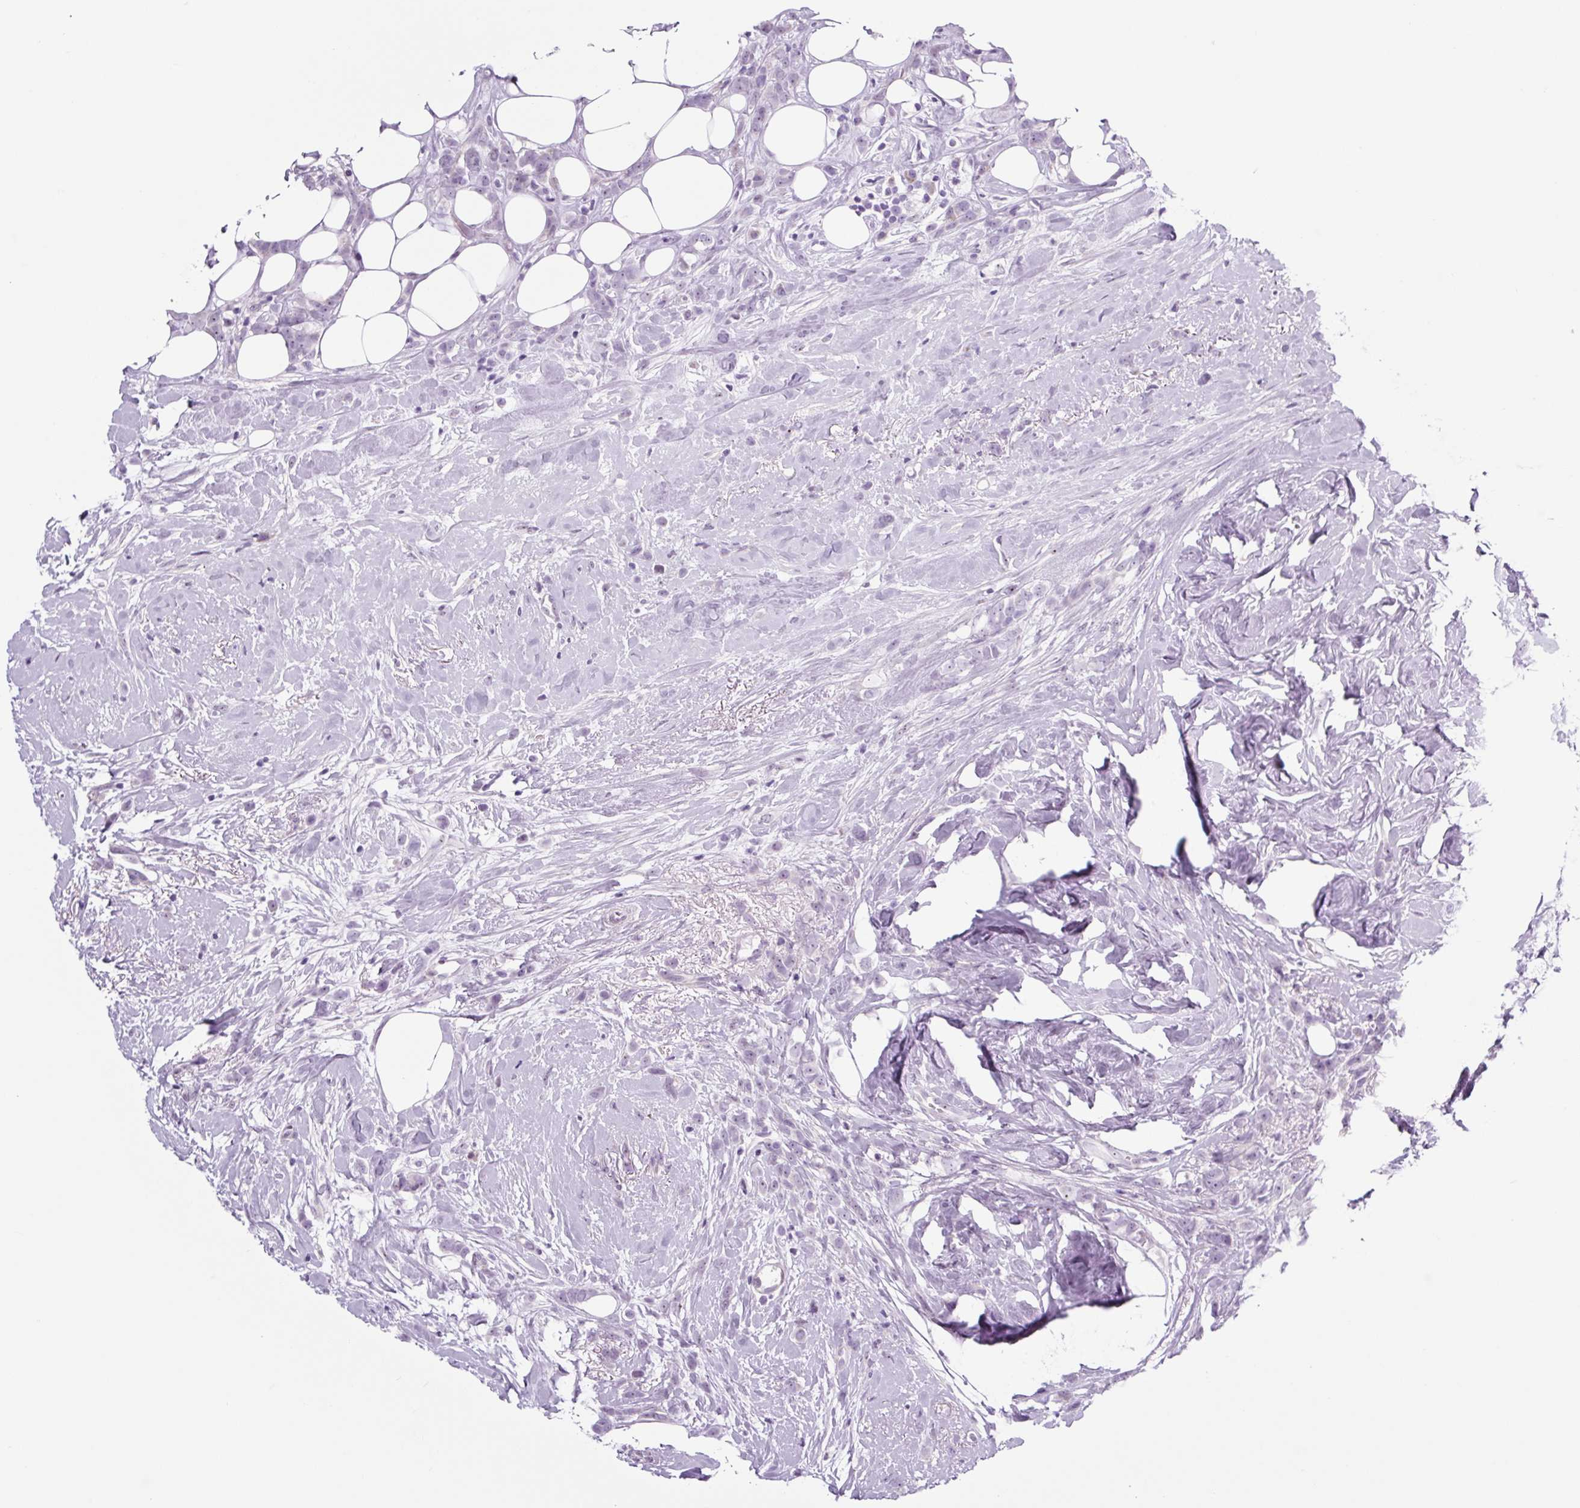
{"staining": {"intensity": "negative", "quantity": "none", "location": "none"}, "tissue": "breast cancer", "cell_type": "Tumor cells", "image_type": "cancer", "snomed": [{"axis": "morphology", "description": "Duct carcinoma"}, {"axis": "topography", "description": "Breast"}], "caption": "Tumor cells show no significant positivity in breast cancer. (DAB (3,3'-diaminobenzidine) IHC visualized using brightfield microscopy, high magnification).", "gene": "RRS1", "patient": {"sex": "female", "age": 80}}